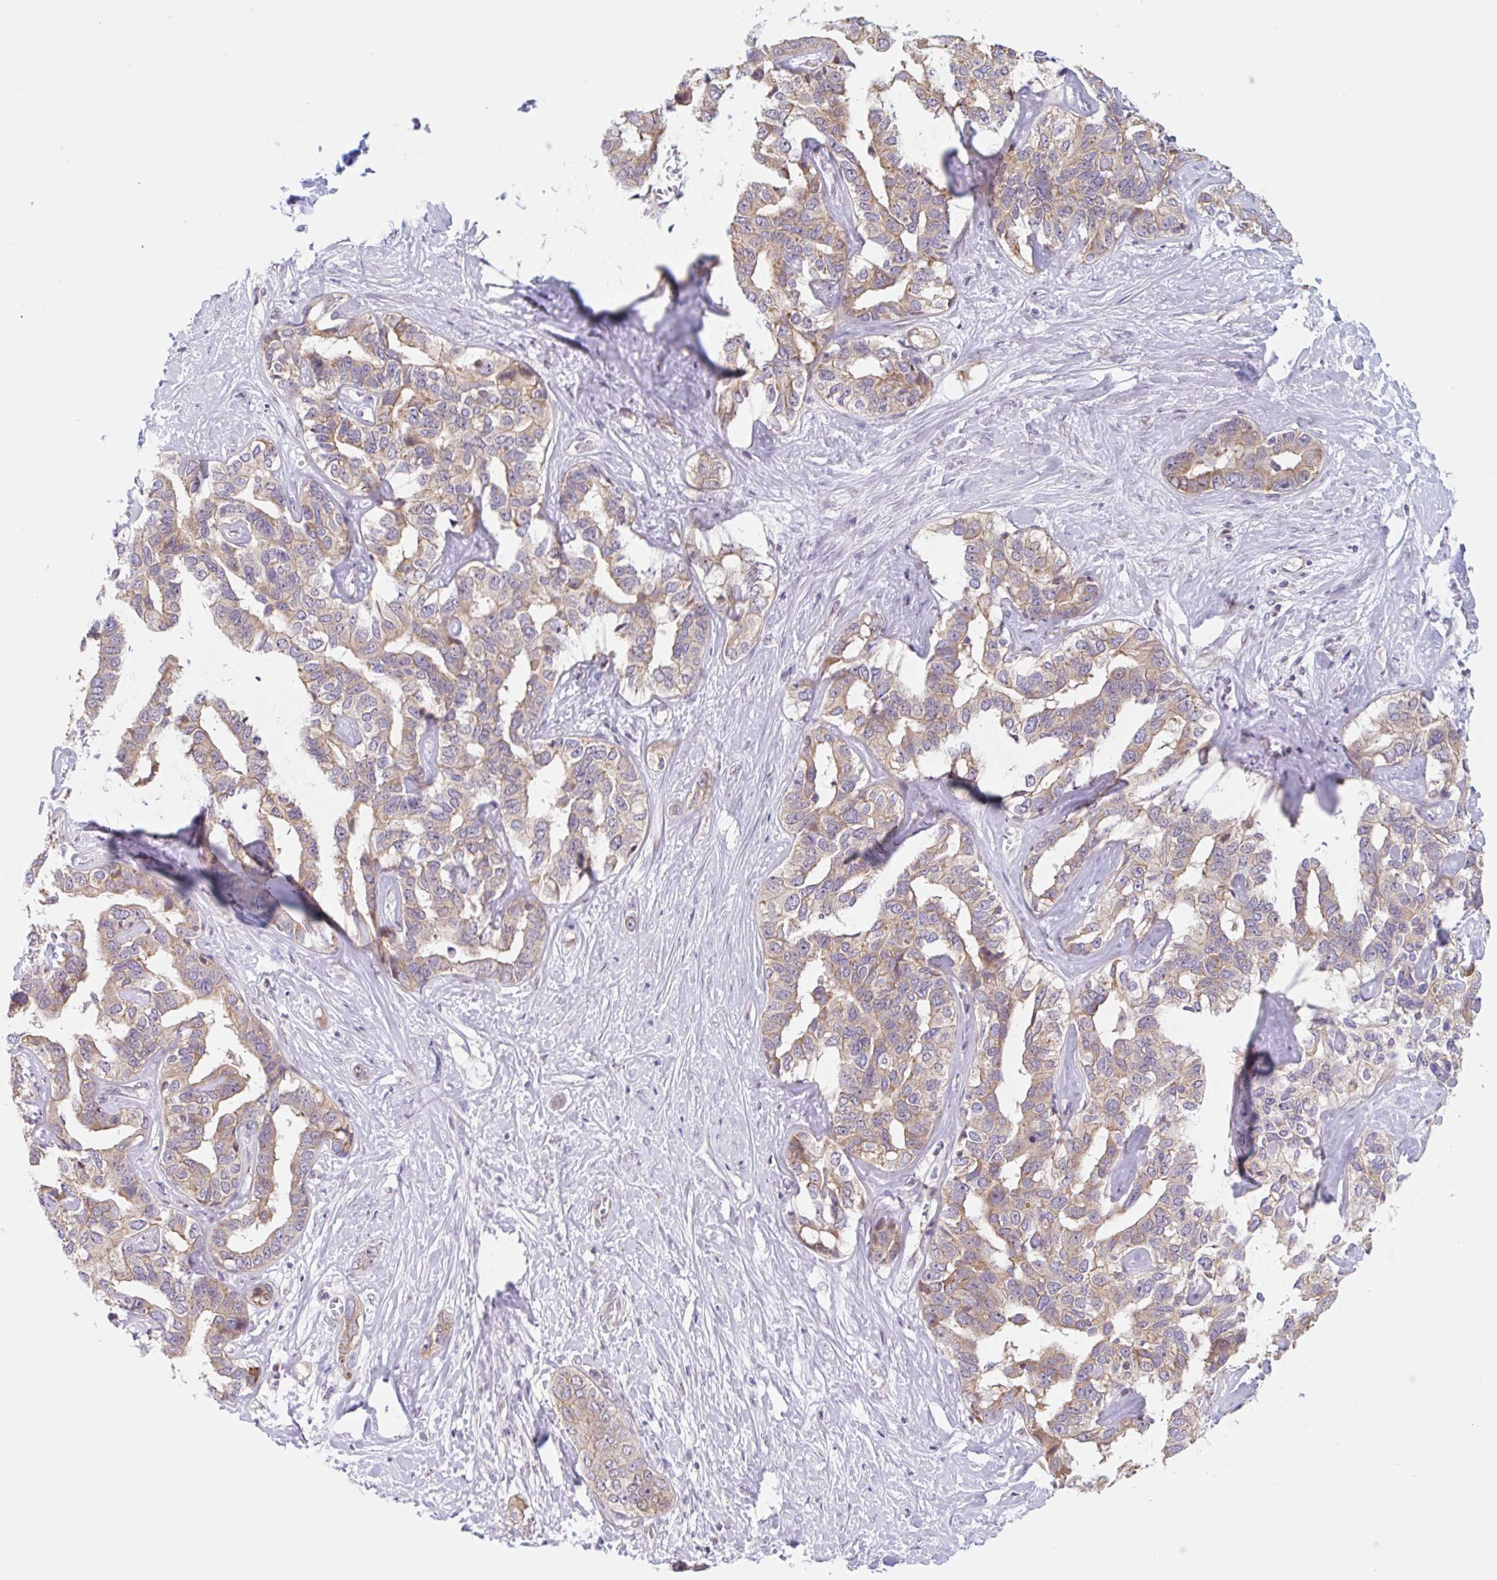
{"staining": {"intensity": "weak", "quantity": "25%-75%", "location": "cytoplasmic/membranous"}, "tissue": "liver cancer", "cell_type": "Tumor cells", "image_type": "cancer", "snomed": [{"axis": "morphology", "description": "Cholangiocarcinoma"}, {"axis": "topography", "description": "Liver"}], "caption": "Tumor cells show low levels of weak cytoplasmic/membranous positivity in about 25%-75% of cells in human liver cancer (cholangiocarcinoma). (IHC, brightfield microscopy, high magnification).", "gene": "TBPL2", "patient": {"sex": "male", "age": 59}}